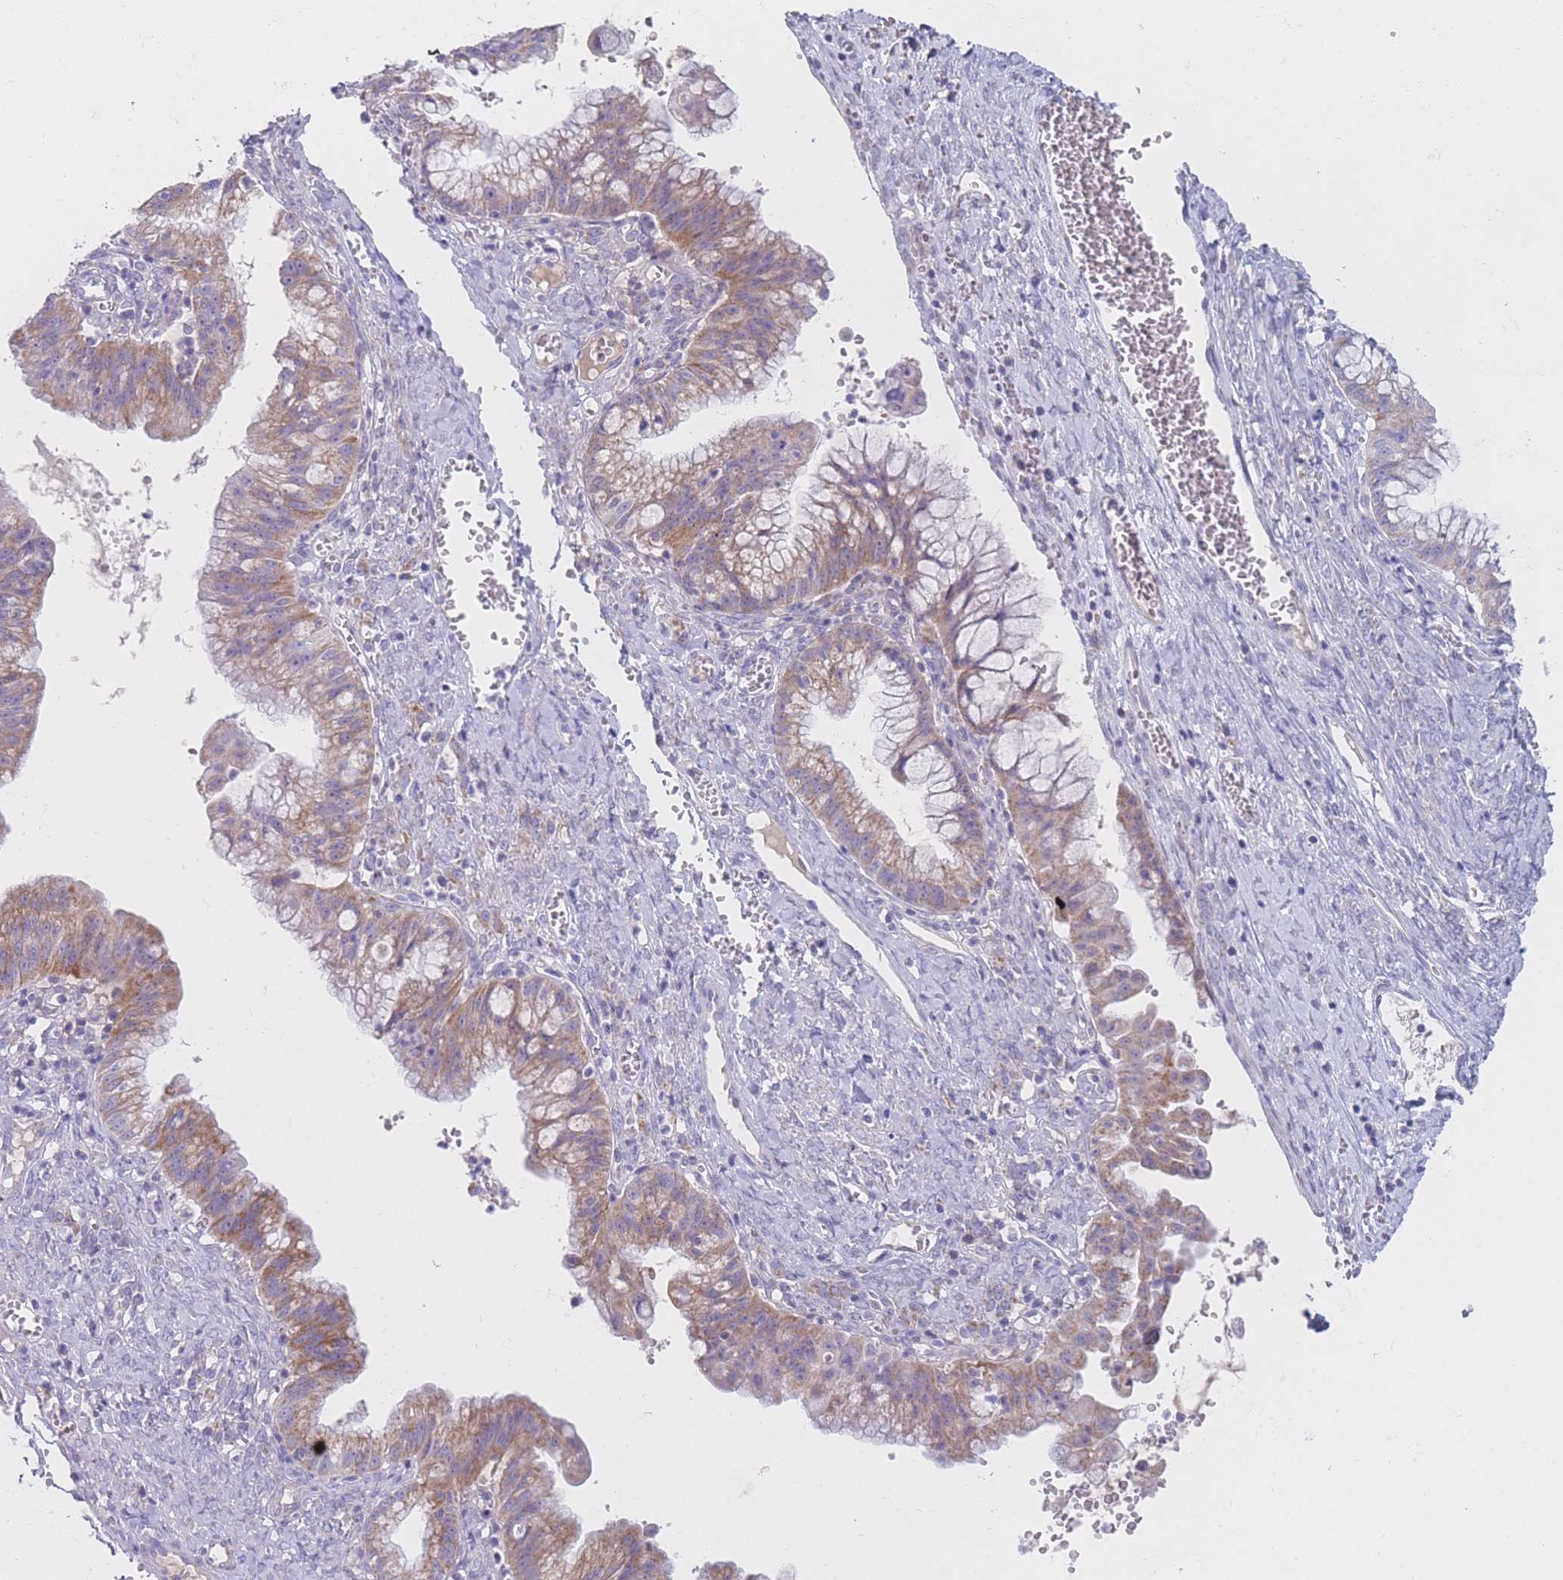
{"staining": {"intensity": "moderate", "quantity": ">75%", "location": "cytoplasmic/membranous"}, "tissue": "ovarian cancer", "cell_type": "Tumor cells", "image_type": "cancer", "snomed": [{"axis": "morphology", "description": "Cystadenocarcinoma, mucinous, NOS"}, {"axis": "topography", "description": "Ovary"}], "caption": "Immunohistochemistry (IHC) photomicrograph of human ovarian mucinous cystadenocarcinoma stained for a protein (brown), which demonstrates medium levels of moderate cytoplasmic/membranous expression in approximately >75% of tumor cells.", "gene": "MRPS14", "patient": {"sex": "female", "age": 70}}